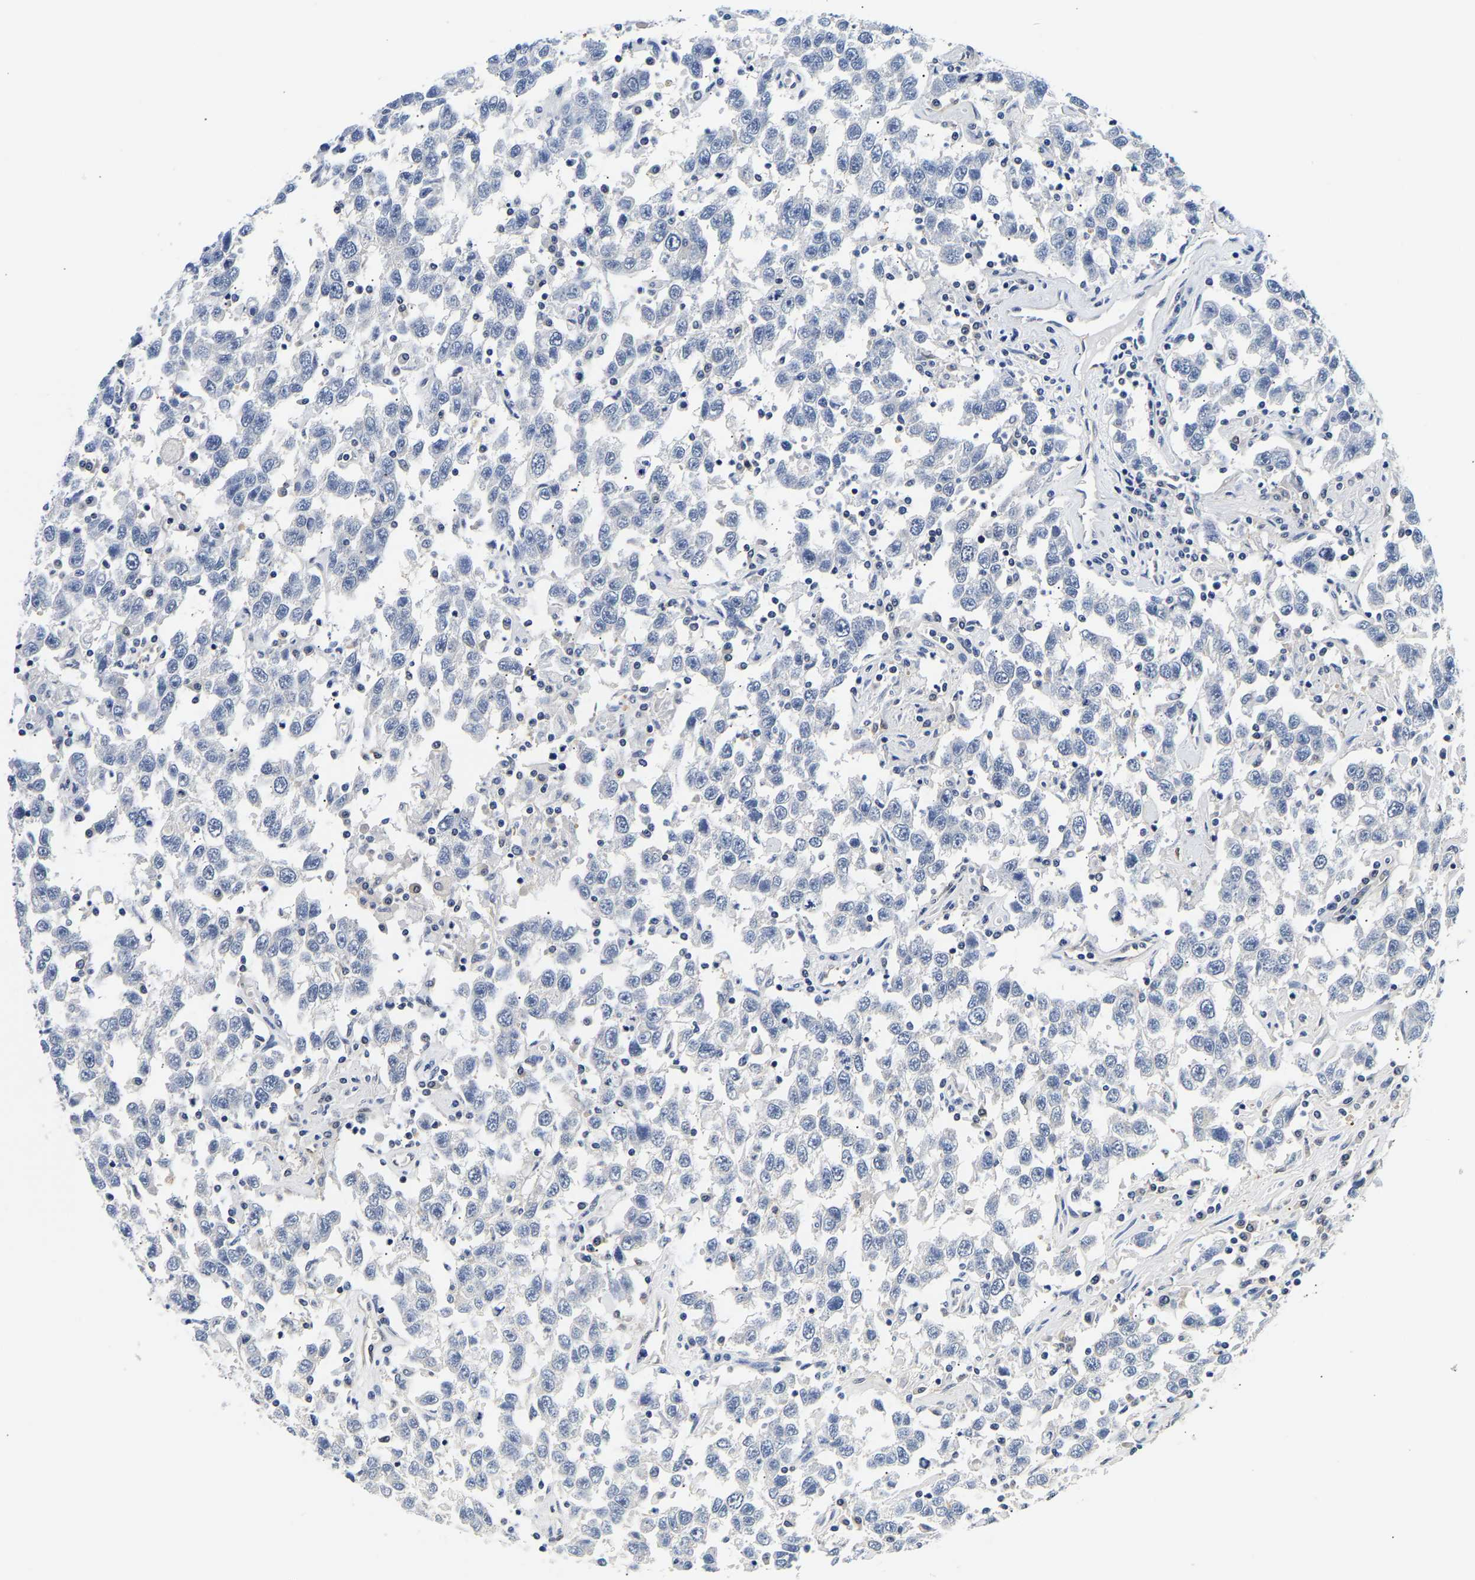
{"staining": {"intensity": "negative", "quantity": "none", "location": "none"}, "tissue": "testis cancer", "cell_type": "Tumor cells", "image_type": "cancer", "snomed": [{"axis": "morphology", "description": "Seminoma, NOS"}, {"axis": "topography", "description": "Testis"}], "caption": "Testis seminoma was stained to show a protein in brown. There is no significant staining in tumor cells.", "gene": "UCHL3", "patient": {"sex": "male", "age": 41}}